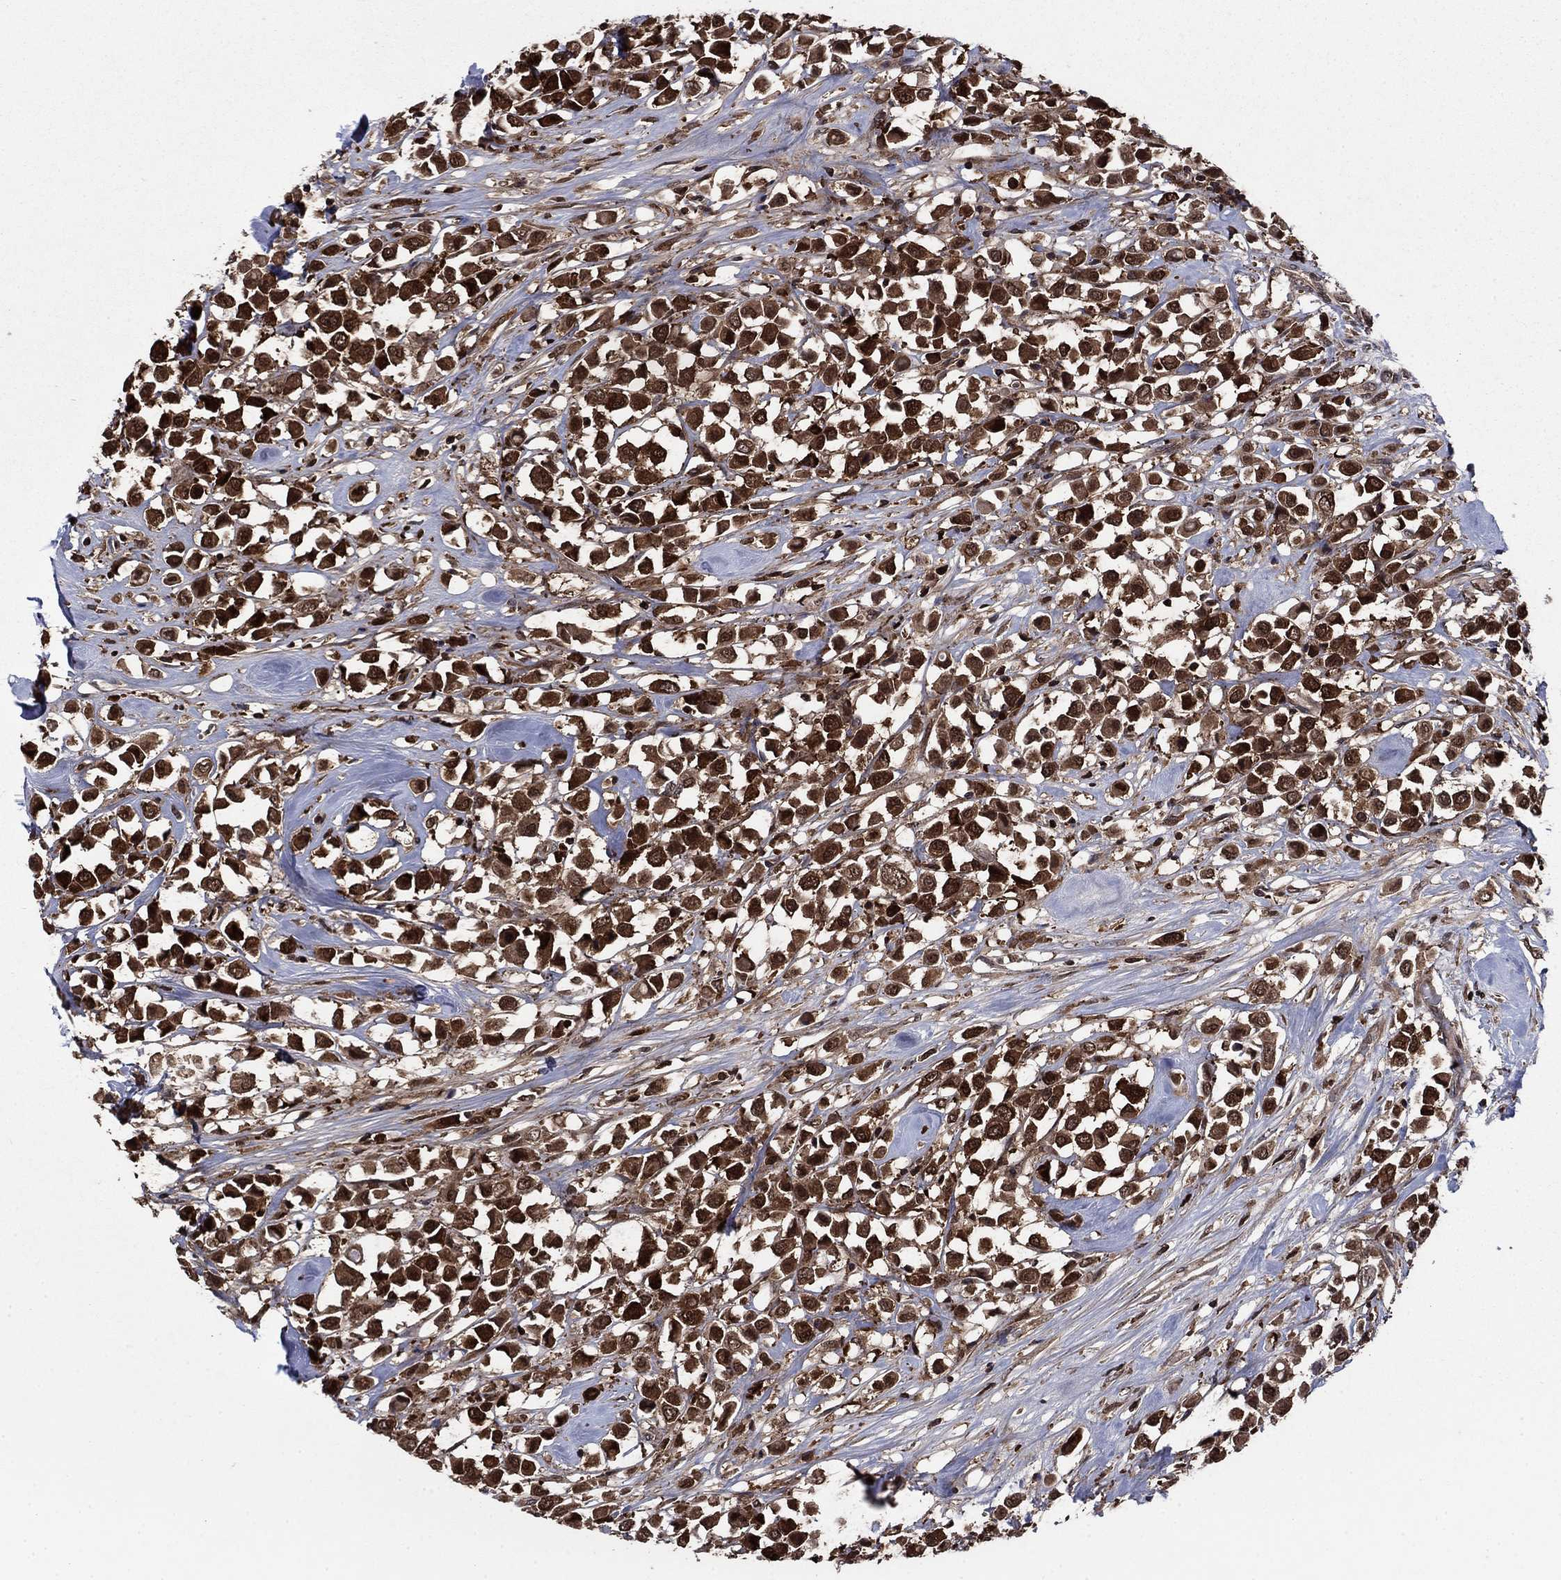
{"staining": {"intensity": "strong", "quantity": ">75%", "location": "cytoplasmic/membranous,nuclear"}, "tissue": "breast cancer", "cell_type": "Tumor cells", "image_type": "cancer", "snomed": [{"axis": "morphology", "description": "Duct carcinoma"}, {"axis": "topography", "description": "Breast"}], "caption": "Protein staining reveals strong cytoplasmic/membranous and nuclear positivity in approximately >75% of tumor cells in breast cancer.", "gene": "CACYBP", "patient": {"sex": "female", "age": 61}}